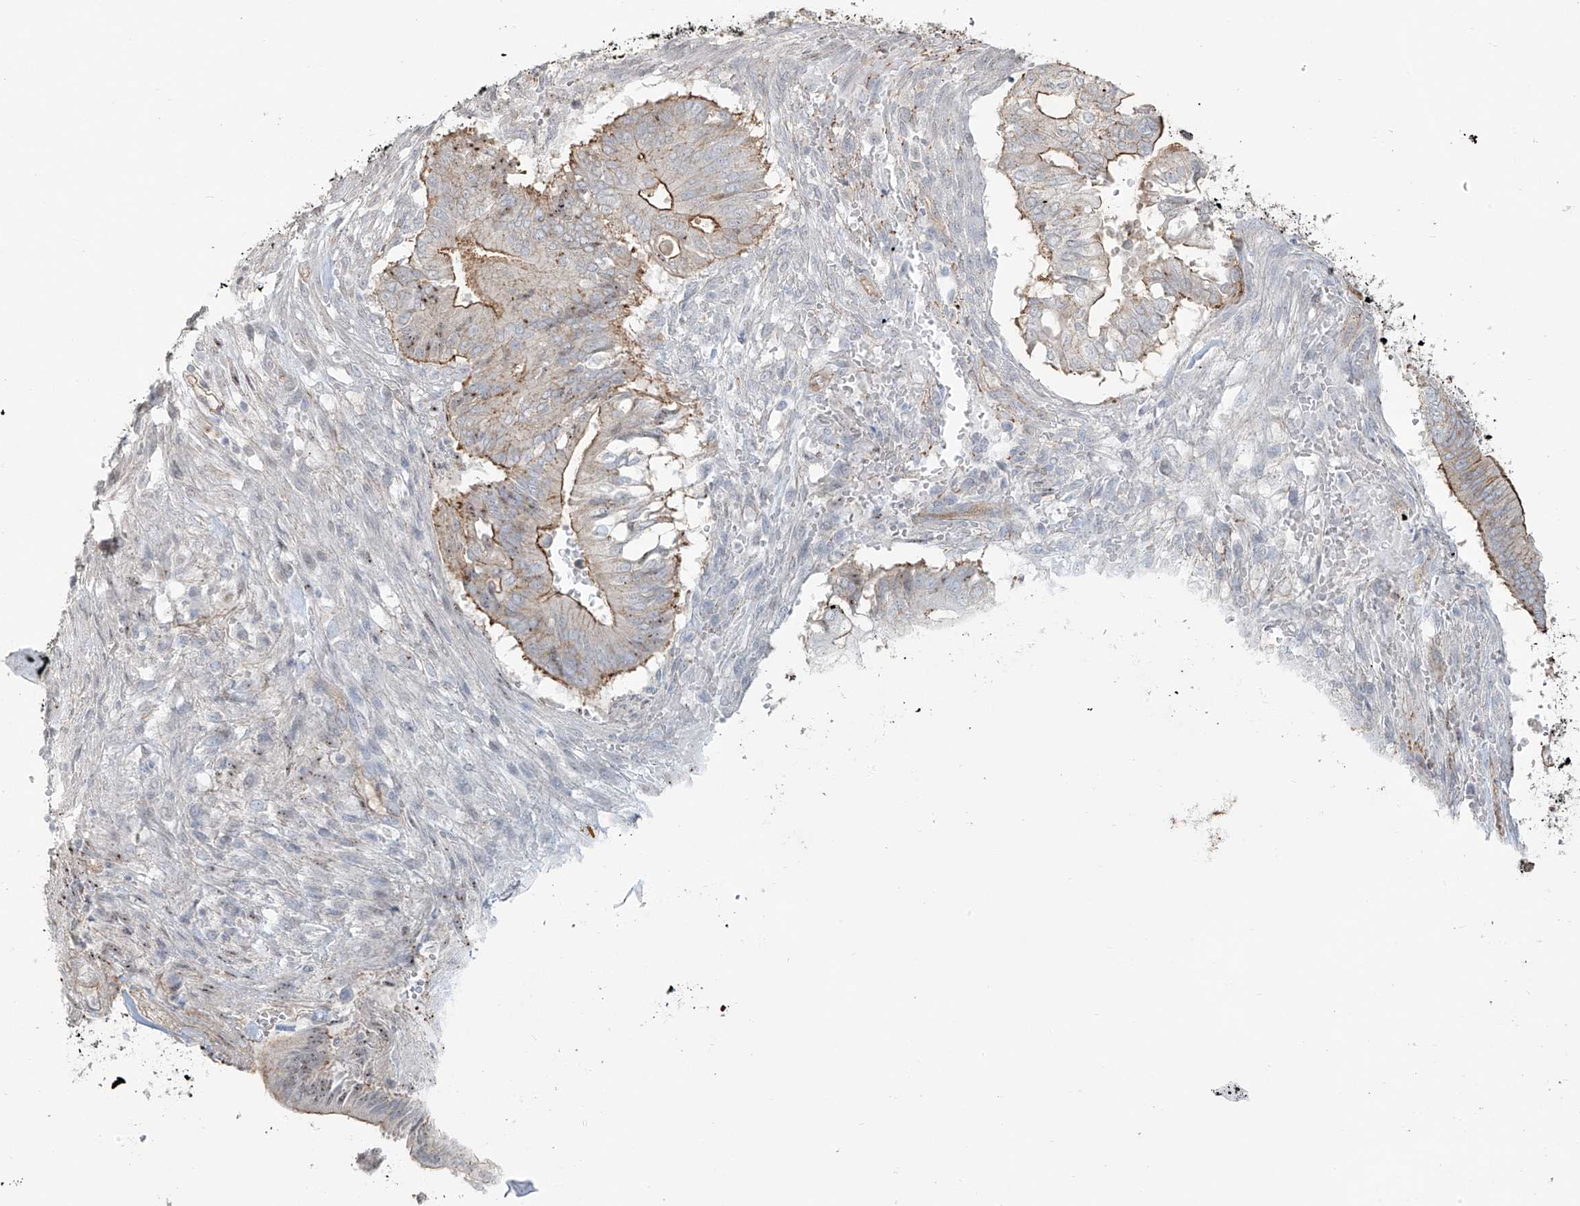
{"staining": {"intensity": "moderate", "quantity": "25%-75%", "location": "cytoplasmic/membranous"}, "tissue": "pancreatic cancer", "cell_type": "Tumor cells", "image_type": "cancer", "snomed": [{"axis": "morphology", "description": "Adenocarcinoma, NOS"}, {"axis": "topography", "description": "Pancreas"}], "caption": "Human pancreatic adenocarcinoma stained with a protein marker shows moderate staining in tumor cells.", "gene": "TUBE1", "patient": {"sex": "male", "age": 68}}